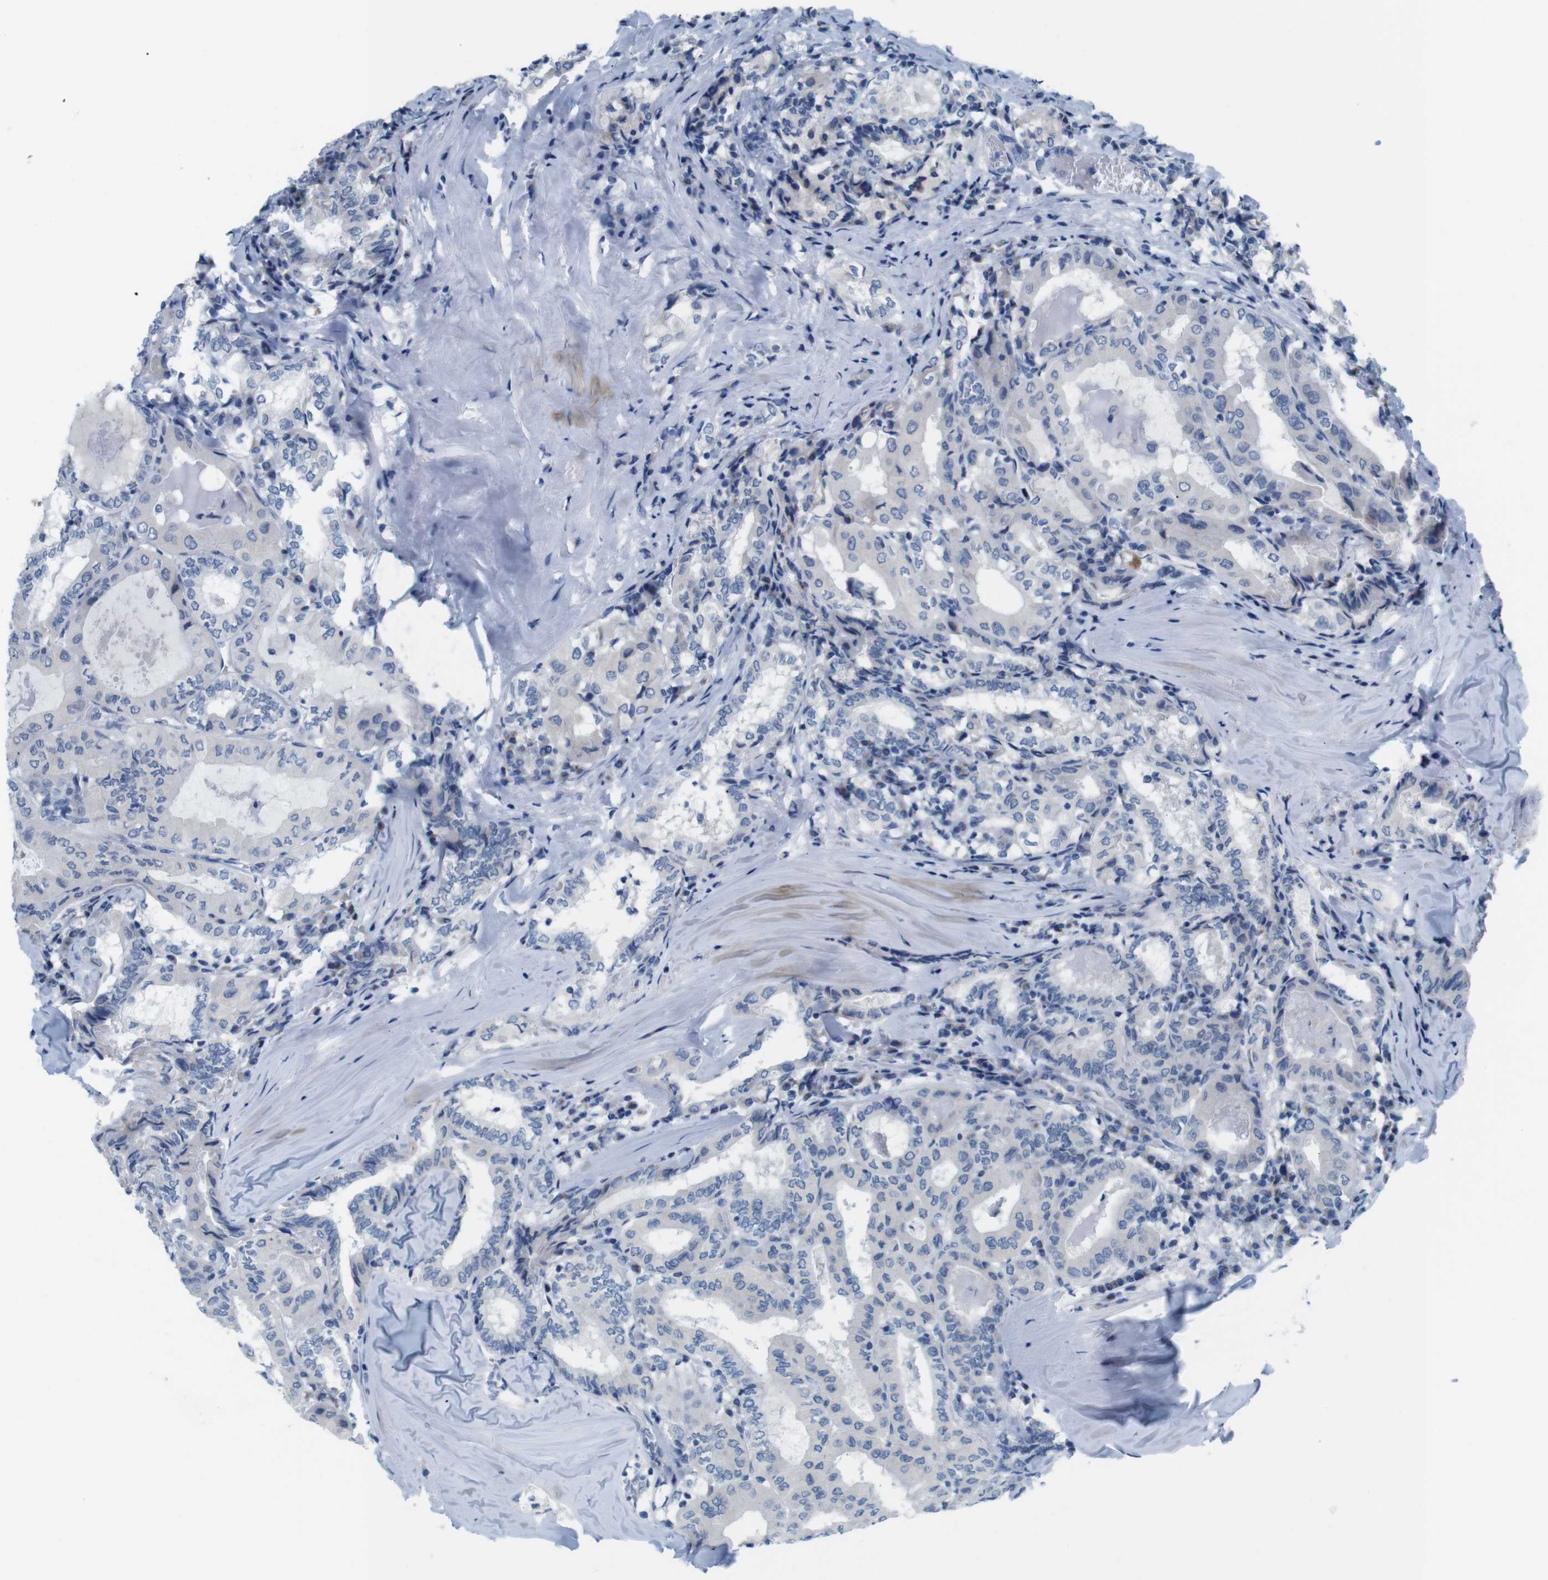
{"staining": {"intensity": "negative", "quantity": "none", "location": "none"}, "tissue": "thyroid cancer", "cell_type": "Tumor cells", "image_type": "cancer", "snomed": [{"axis": "morphology", "description": "Papillary adenocarcinoma, NOS"}, {"axis": "topography", "description": "Thyroid gland"}], "caption": "A high-resolution photomicrograph shows immunohistochemistry (IHC) staining of papillary adenocarcinoma (thyroid), which reveals no significant staining in tumor cells.", "gene": "GOLGA2", "patient": {"sex": "female", "age": 42}}